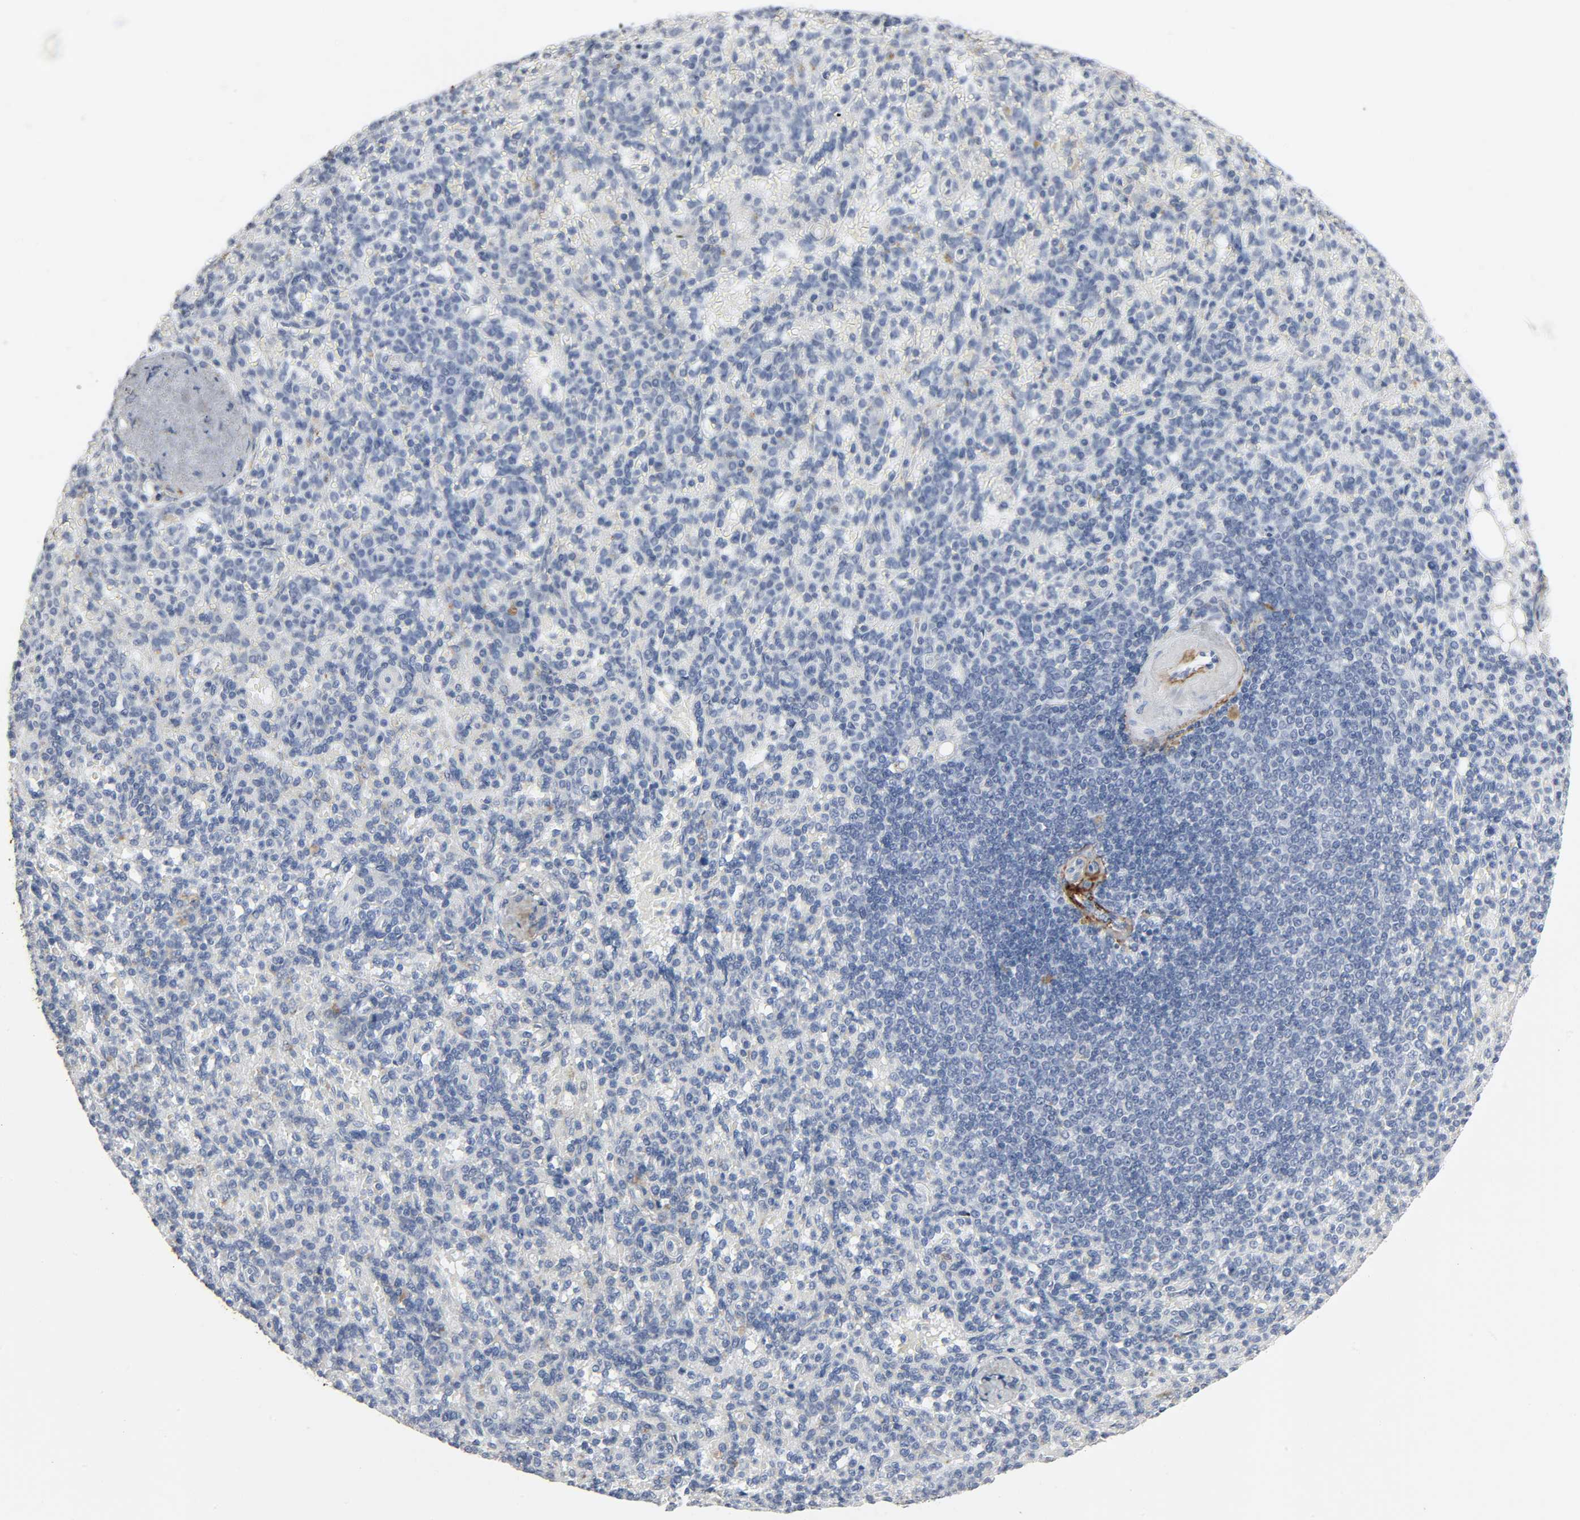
{"staining": {"intensity": "weak", "quantity": "<25%", "location": "cytoplasmic/membranous"}, "tissue": "spleen", "cell_type": "Cells in red pulp", "image_type": "normal", "snomed": [{"axis": "morphology", "description": "Normal tissue, NOS"}, {"axis": "topography", "description": "Spleen"}], "caption": "Benign spleen was stained to show a protein in brown. There is no significant expression in cells in red pulp. The staining is performed using DAB (3,3'-diaminobenzidine) brown chromogen with nuclei counter-stained in using hematoxylin.", "gene": "FBLN5", "patient": {"sex": "female", "age": 74}}